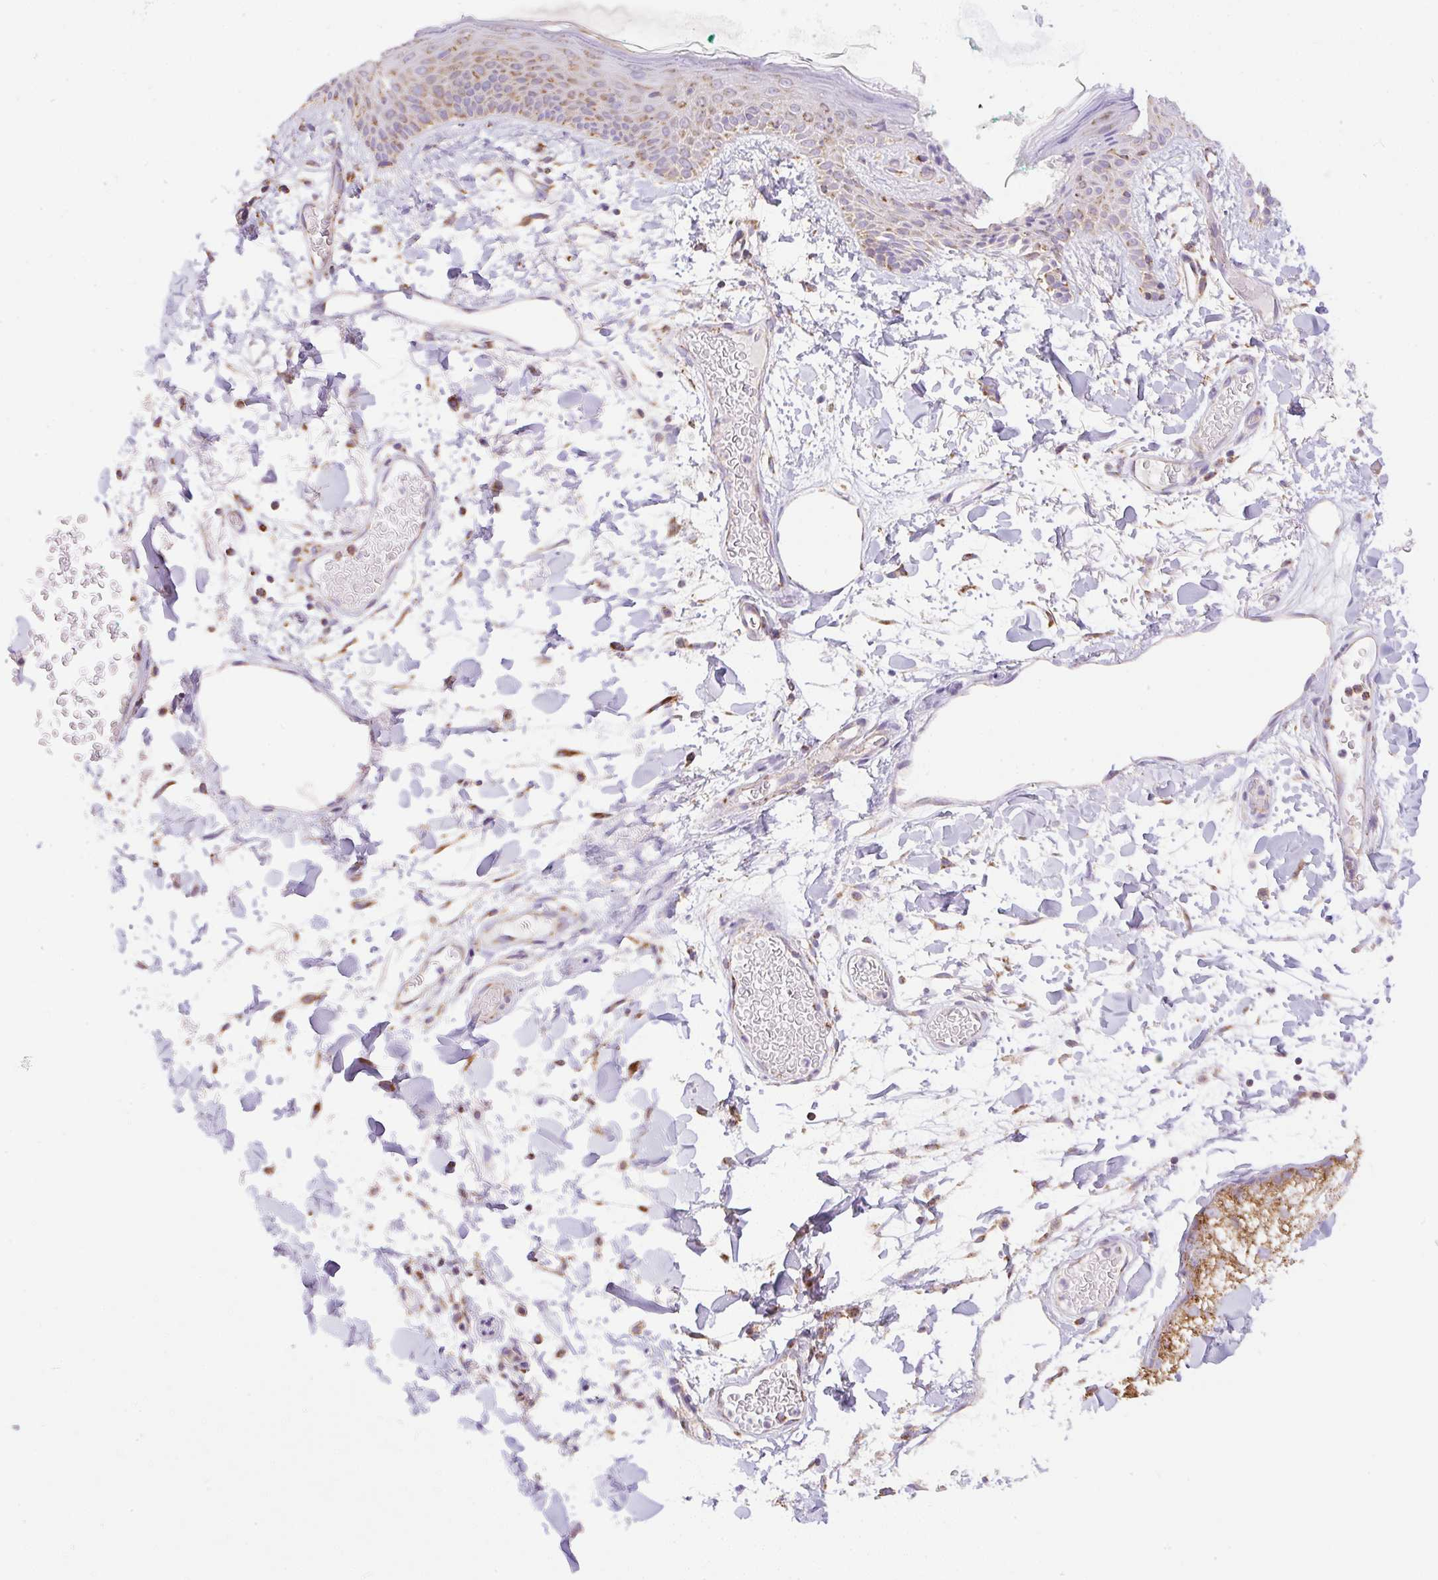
{"staining": {"intensity": "moderate", "quantity": ">75%", "location": "cytoplasmic/membranous"}, "tissue": "skin", "cell_type": "Fibroblasts", "image_type": "normal", "snomed": [{"axis": "morphology", "description": "Normal tissue, NOS"}, {"axis": "topography", "description": "Skin"}], "caption": "DAB (3,3'-diaminobenzidine) immunohistochemical staining of normal skin shows moderate cytoplasmic/membranous protein positivity in approximately >75% of fibroblasts. The staining is performed using DAB brown chromogen to label protein expression. The nuclei are counter-stained blue using hematoxylin.", "gene": "DAAM2", "patient": {"sex": "male", "age": 79}}